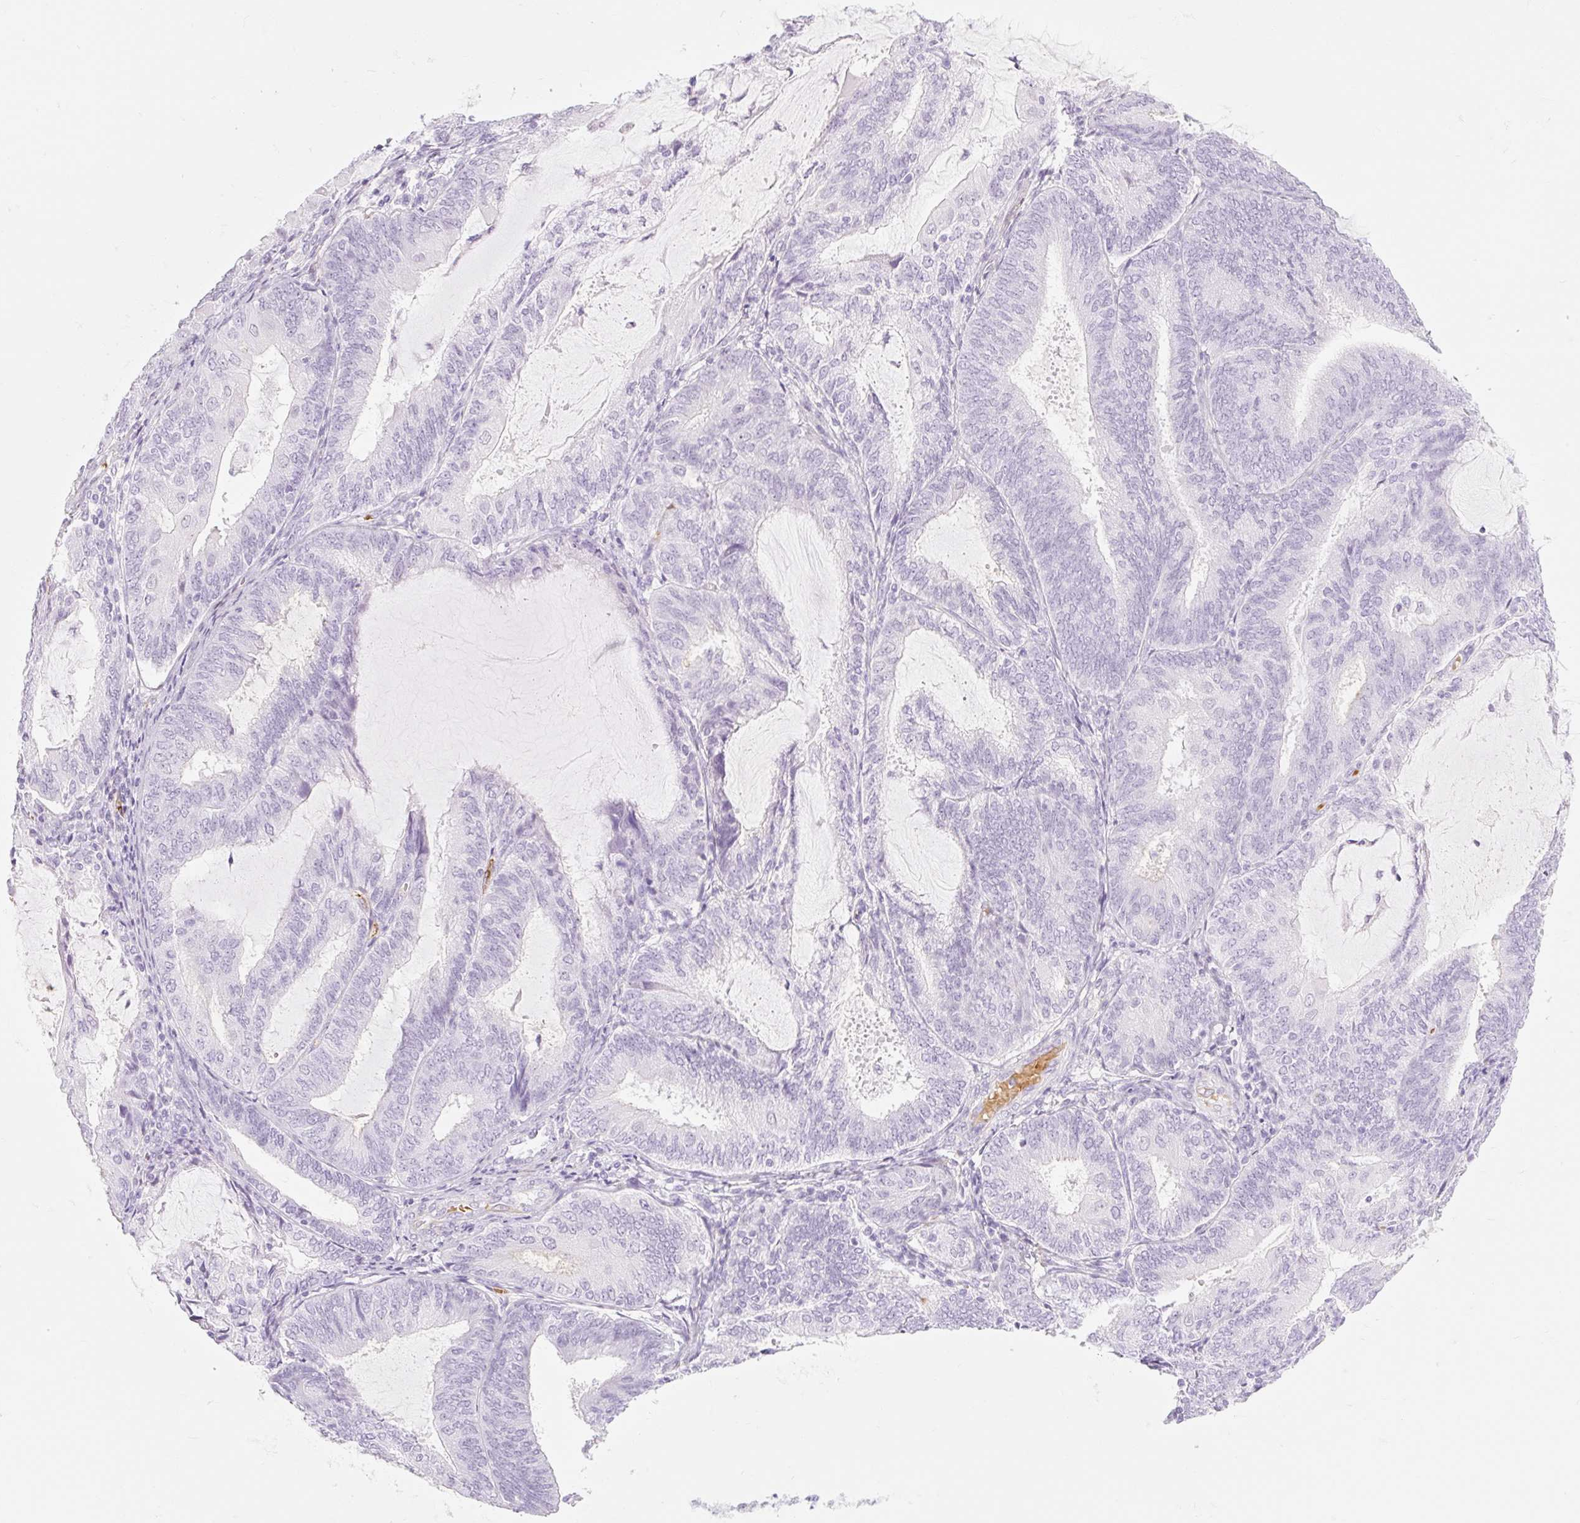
{"staining": {"intensity": "negative", "quantity": "none", "location": "none"}, "tissue": "endometrial cancer", "cell_type": "Tumor cells", "image_type": "cancer", "snomed": [{"axis": "morphology", "description": "Adenocarcinoma, NOS"}, {"axis": "topography", "description": "Endometrium"}], "caption": "Tumor cells show no significant protein positivity in adenocarcinoma (endometrial).", "gene": "TAF1L", "patient": {"sex": "female", "age": 81}}